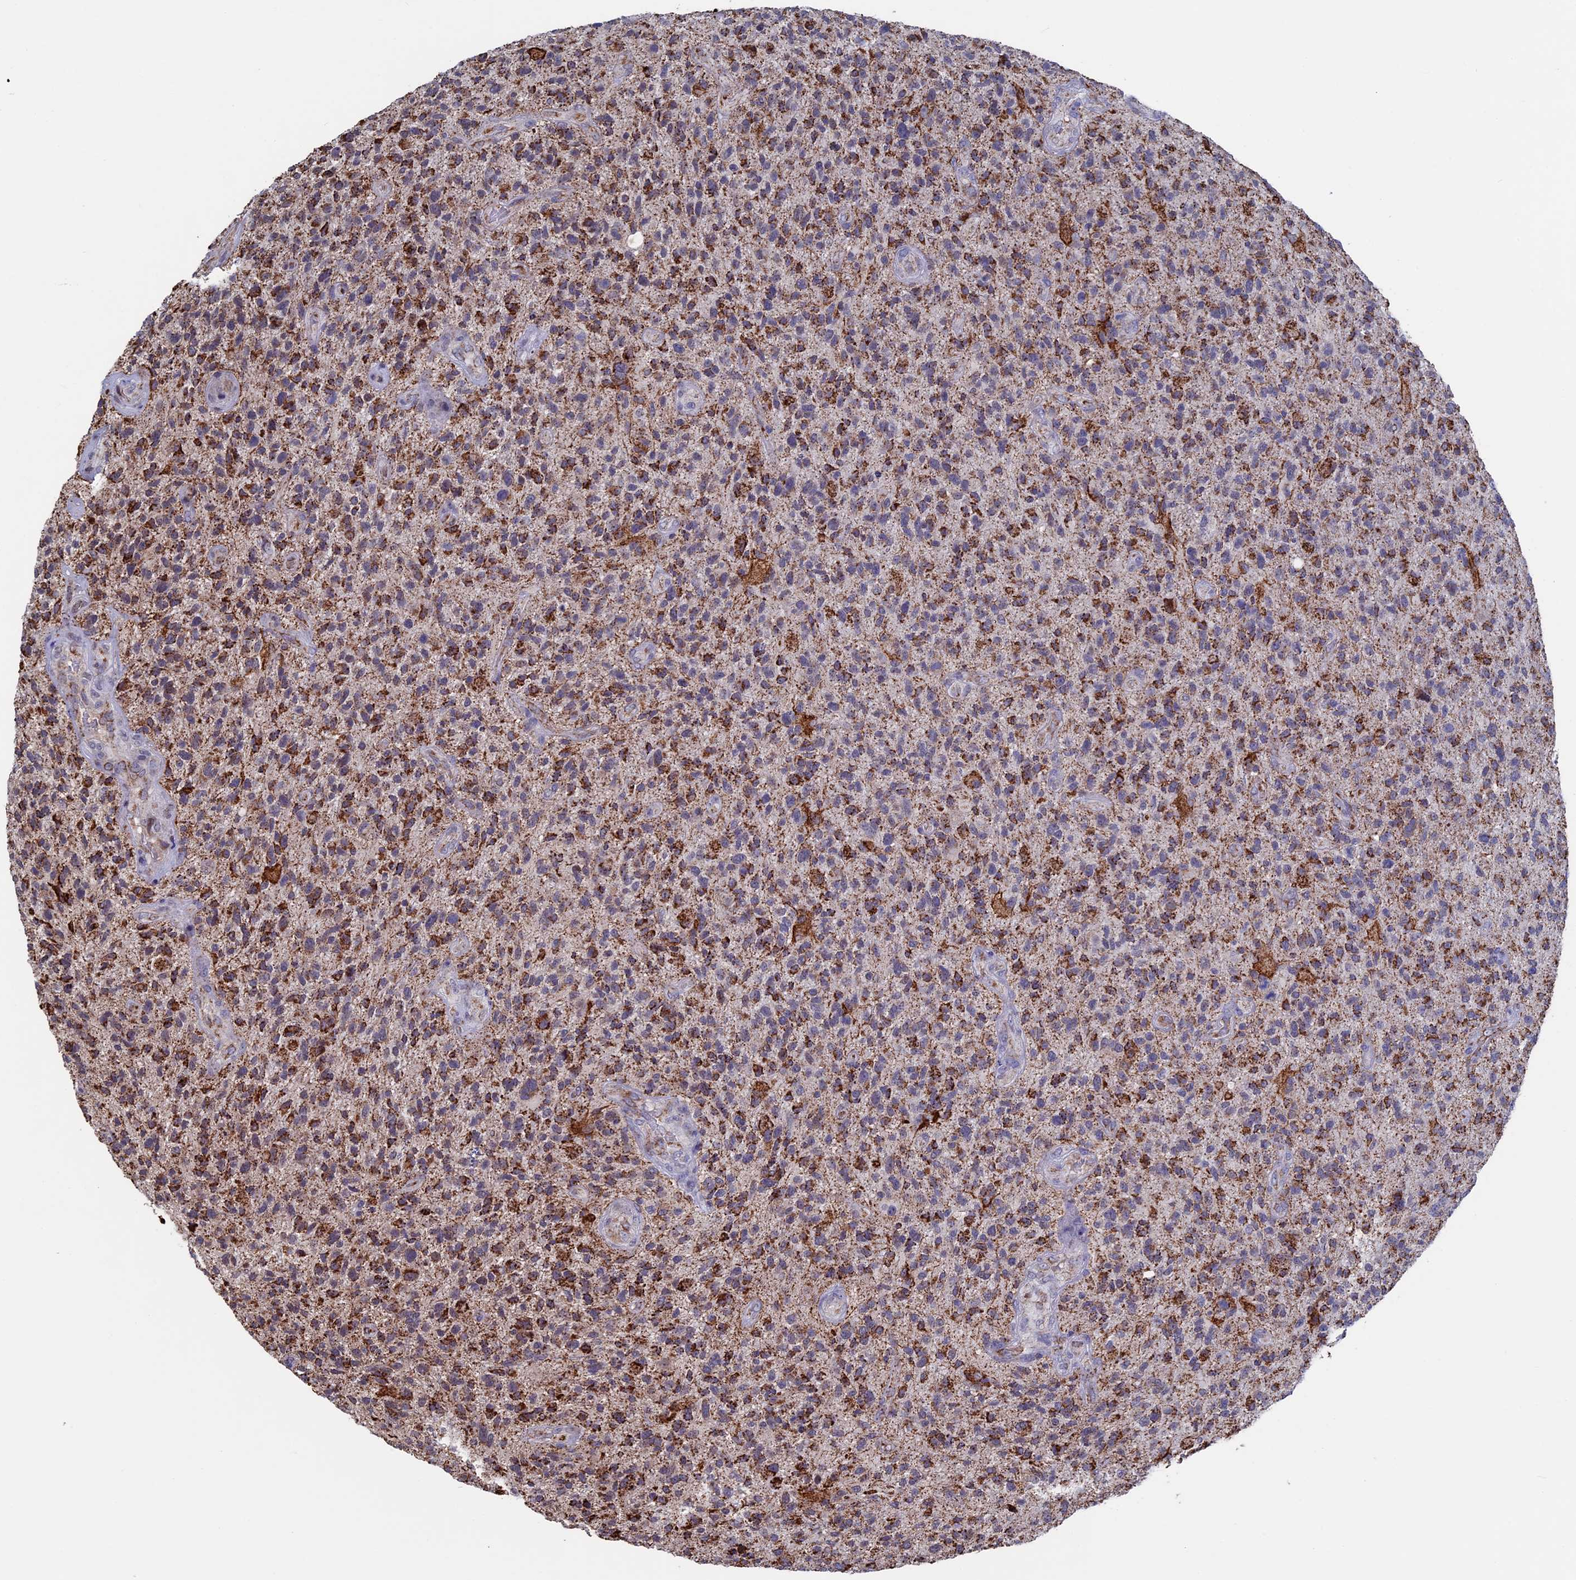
{"staining": {"intensity": "moderate", "quantity": "25%-75%", "location": "cytoplasmic/membranous"}, "tissue": "glioma", "cell_type": "Tumor cells", "image_type": "cancer", "snomed": [{"axis": "morphology", "description": "Glioma, malignant, High grade"}, {"axis": "topography", "description": "Brain"}], "caption": "Immunohistochemical staining of glioma displays moderate cytoplasmic/membranous protein expression in approximately 25%-75% of tumor cells. Ihc stains the protein of interest in brown and the nuclei are stained blue.", "gene": "SEC24D", "patient": {"sex": "male", "age": 47}}